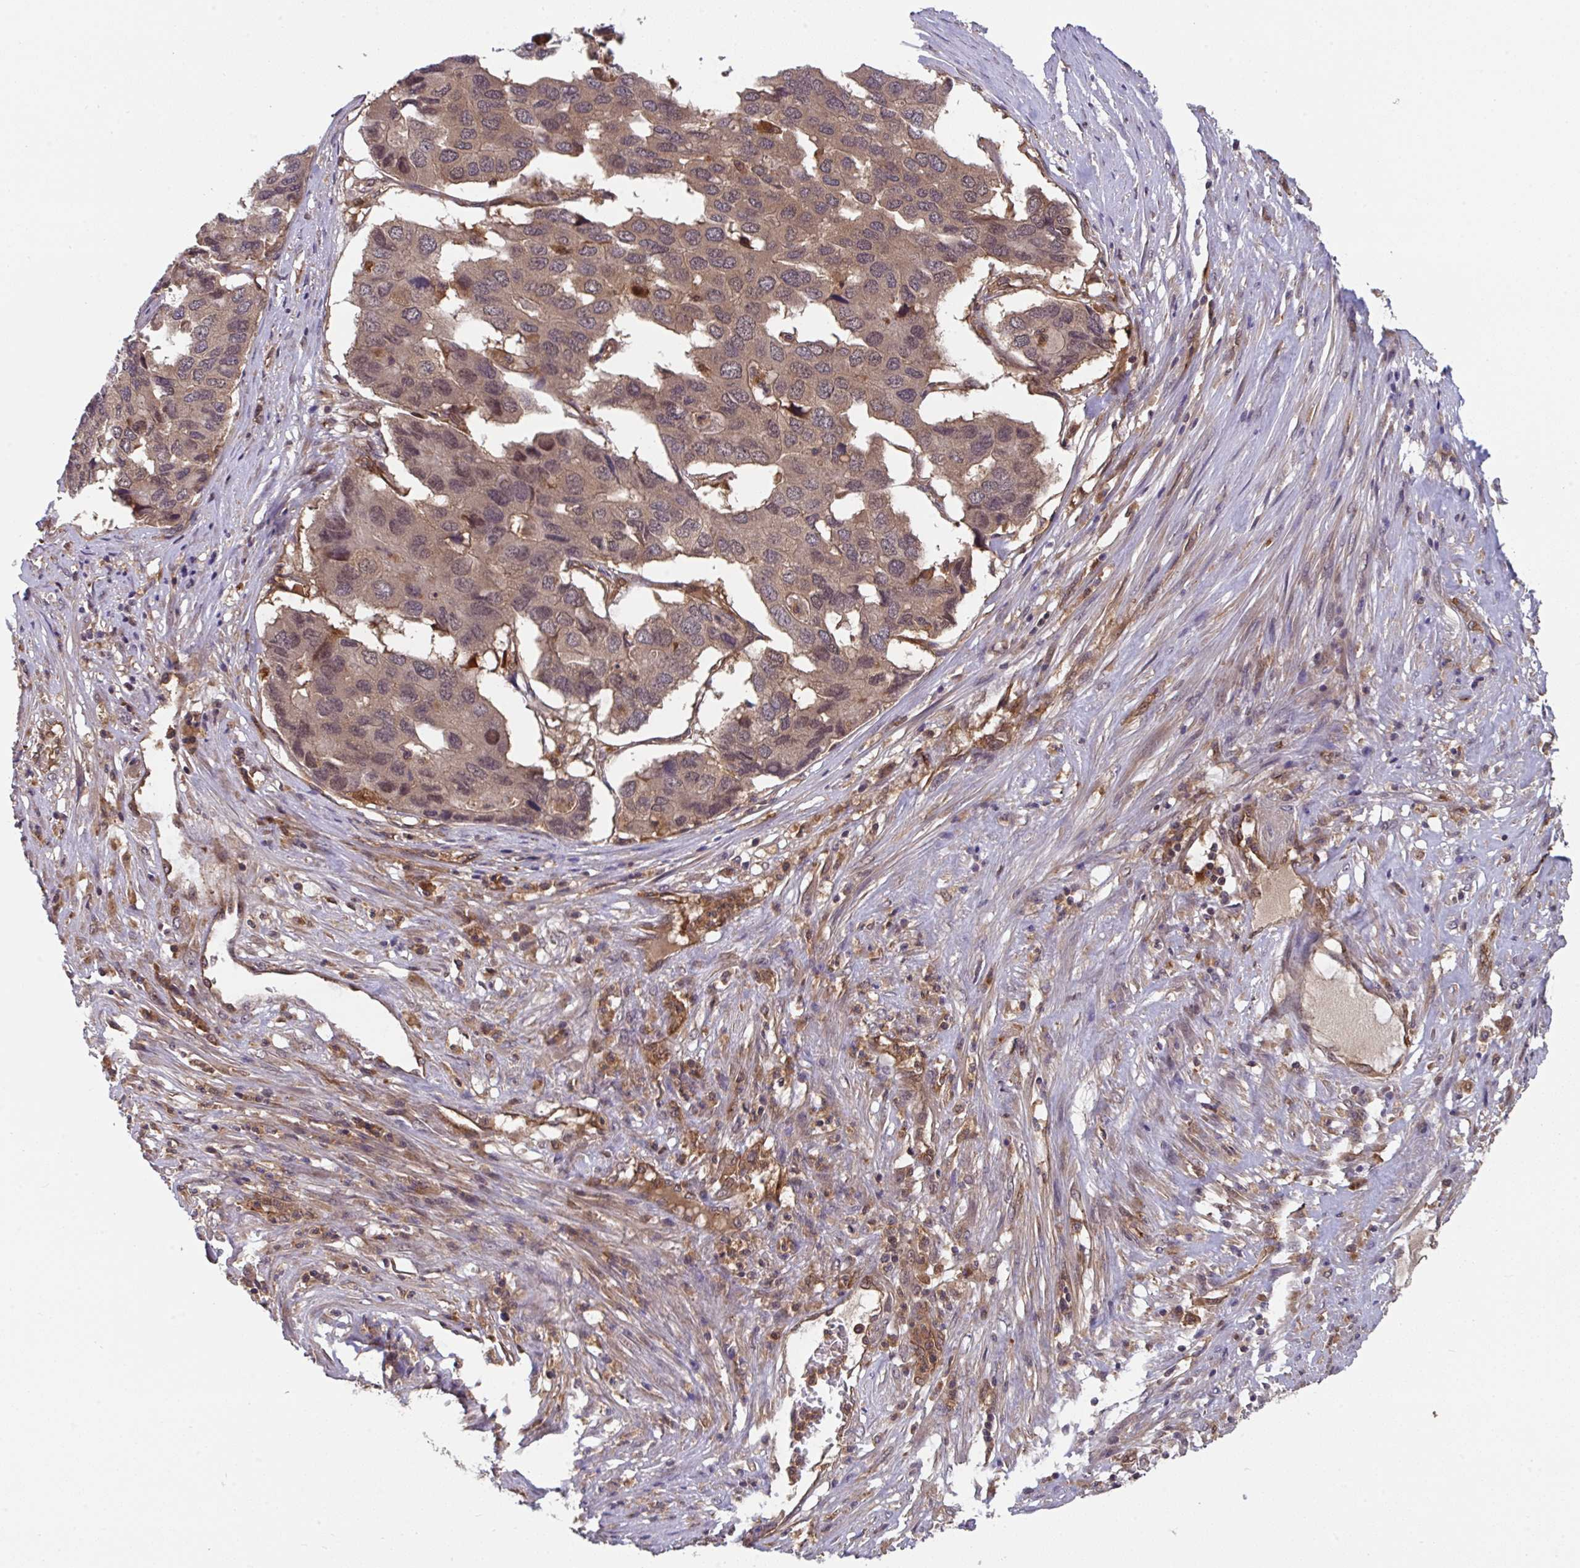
{"staining": {"intensity": "weak", "quantity": ">75%", "location": "cytoplasmic/membranous,nuclear"}, "tissue": "pancreatic cancer", "cell_type": "Tumor cells", "image_type": "cancer", "snomed": [{"axis": "morphology", "description": "Adenocarcinoma, NOS"}, {"axis": "topography", "description": "Pancreas"}], "caption": "A low amount of weak cytoplasmic/membranous and nuclear expression is present in approximately >75% of tumor cells in adenocarcinoma (pancreatic) tissue.", "gene": "TIGAR", "patient": {"sex": "male", "age": 50}}